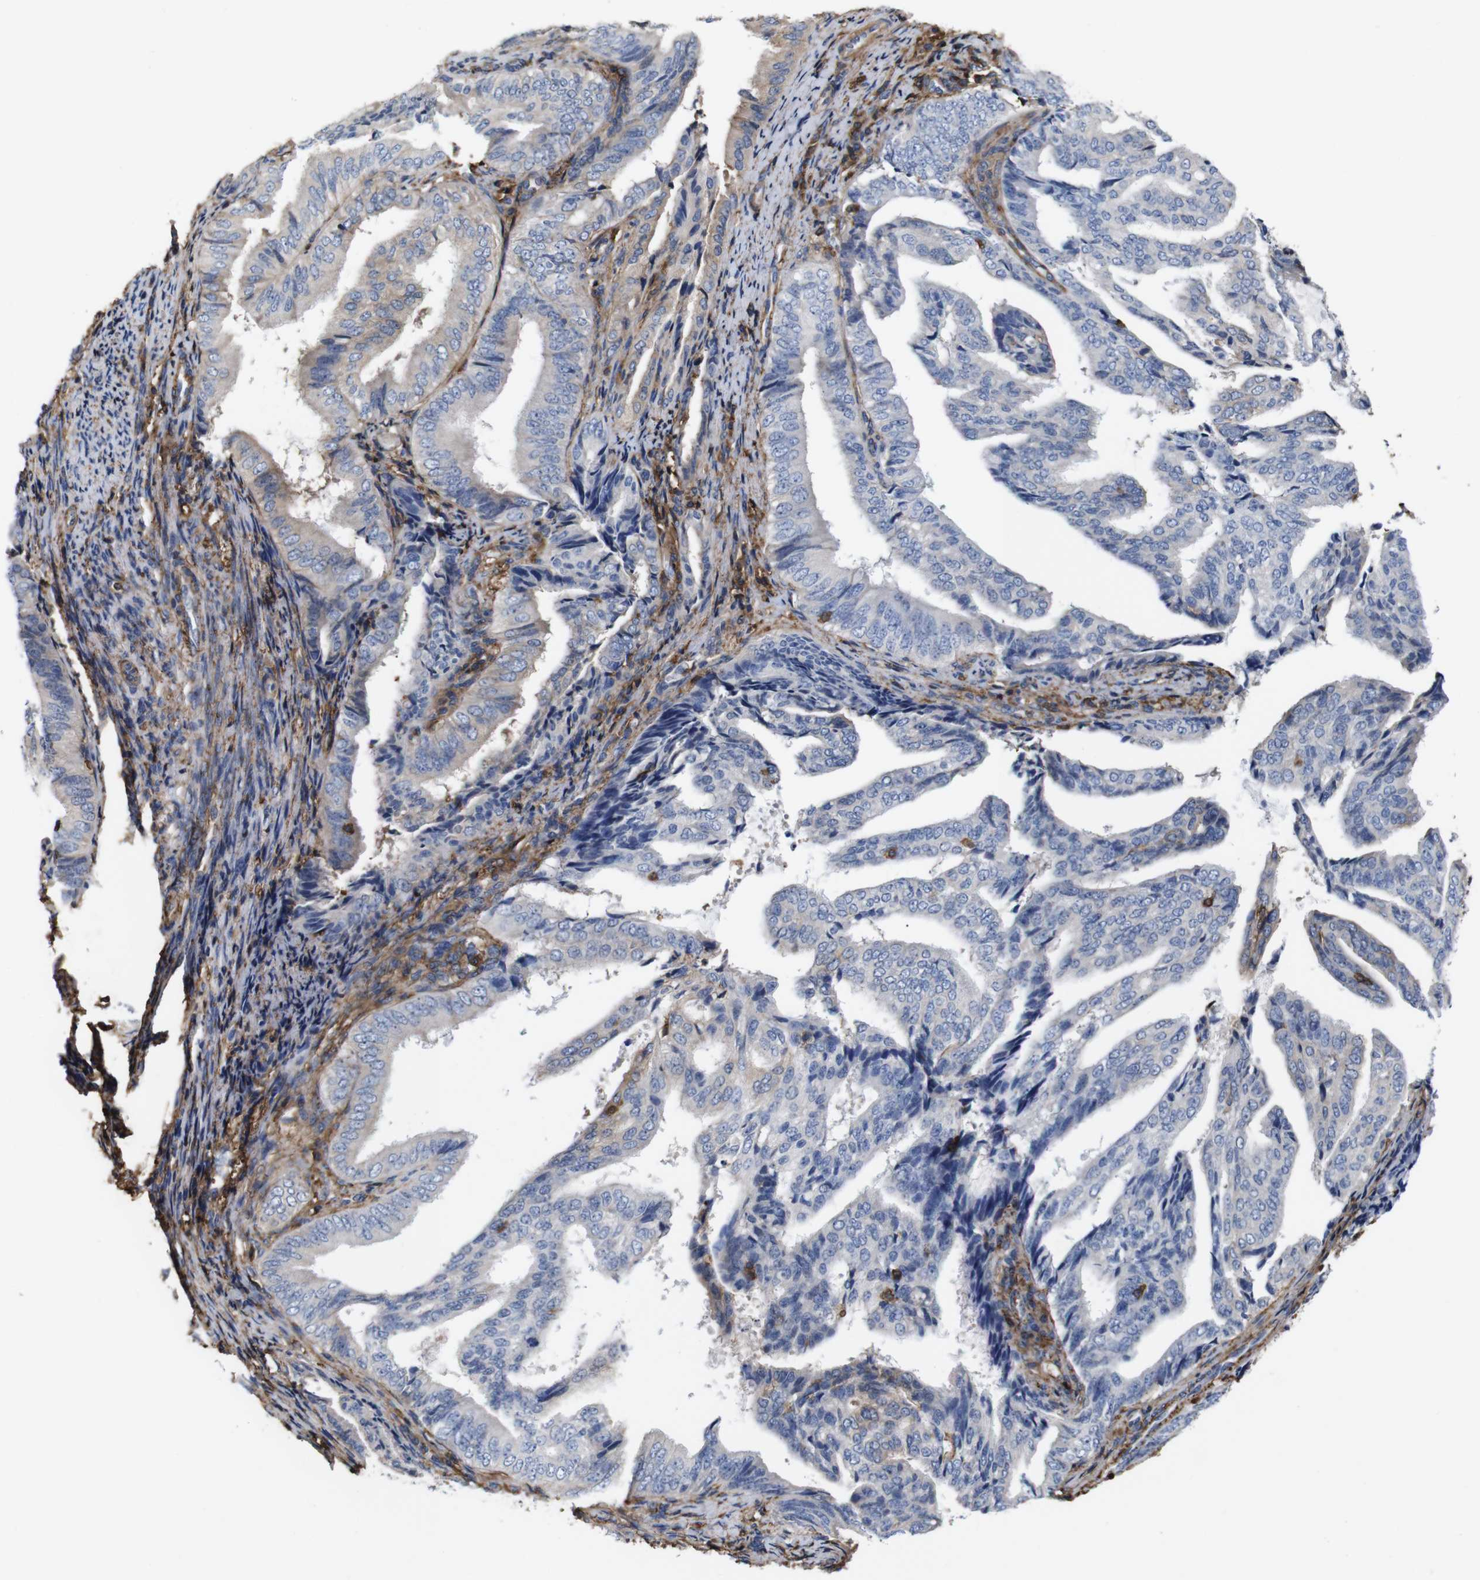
{"staining": {"intensity": "negative", "quantity": "none", "location": "none"}, "tissue": "endometrial cancer", "cell_type": "Tumor cells", "image_type": "cancer", "snomed": [{"axis": "morphology", "description": "Adenocarcinoma, NOS"}, {"axis": "topography", "description": "Endometrium"}], "caption": "The histopathology image reveals no staining of tumor cells in endometrial cancer (adenocarcinoma).", "gene": "PI4KA", "patient": {"sex": "female", "age": 58}}